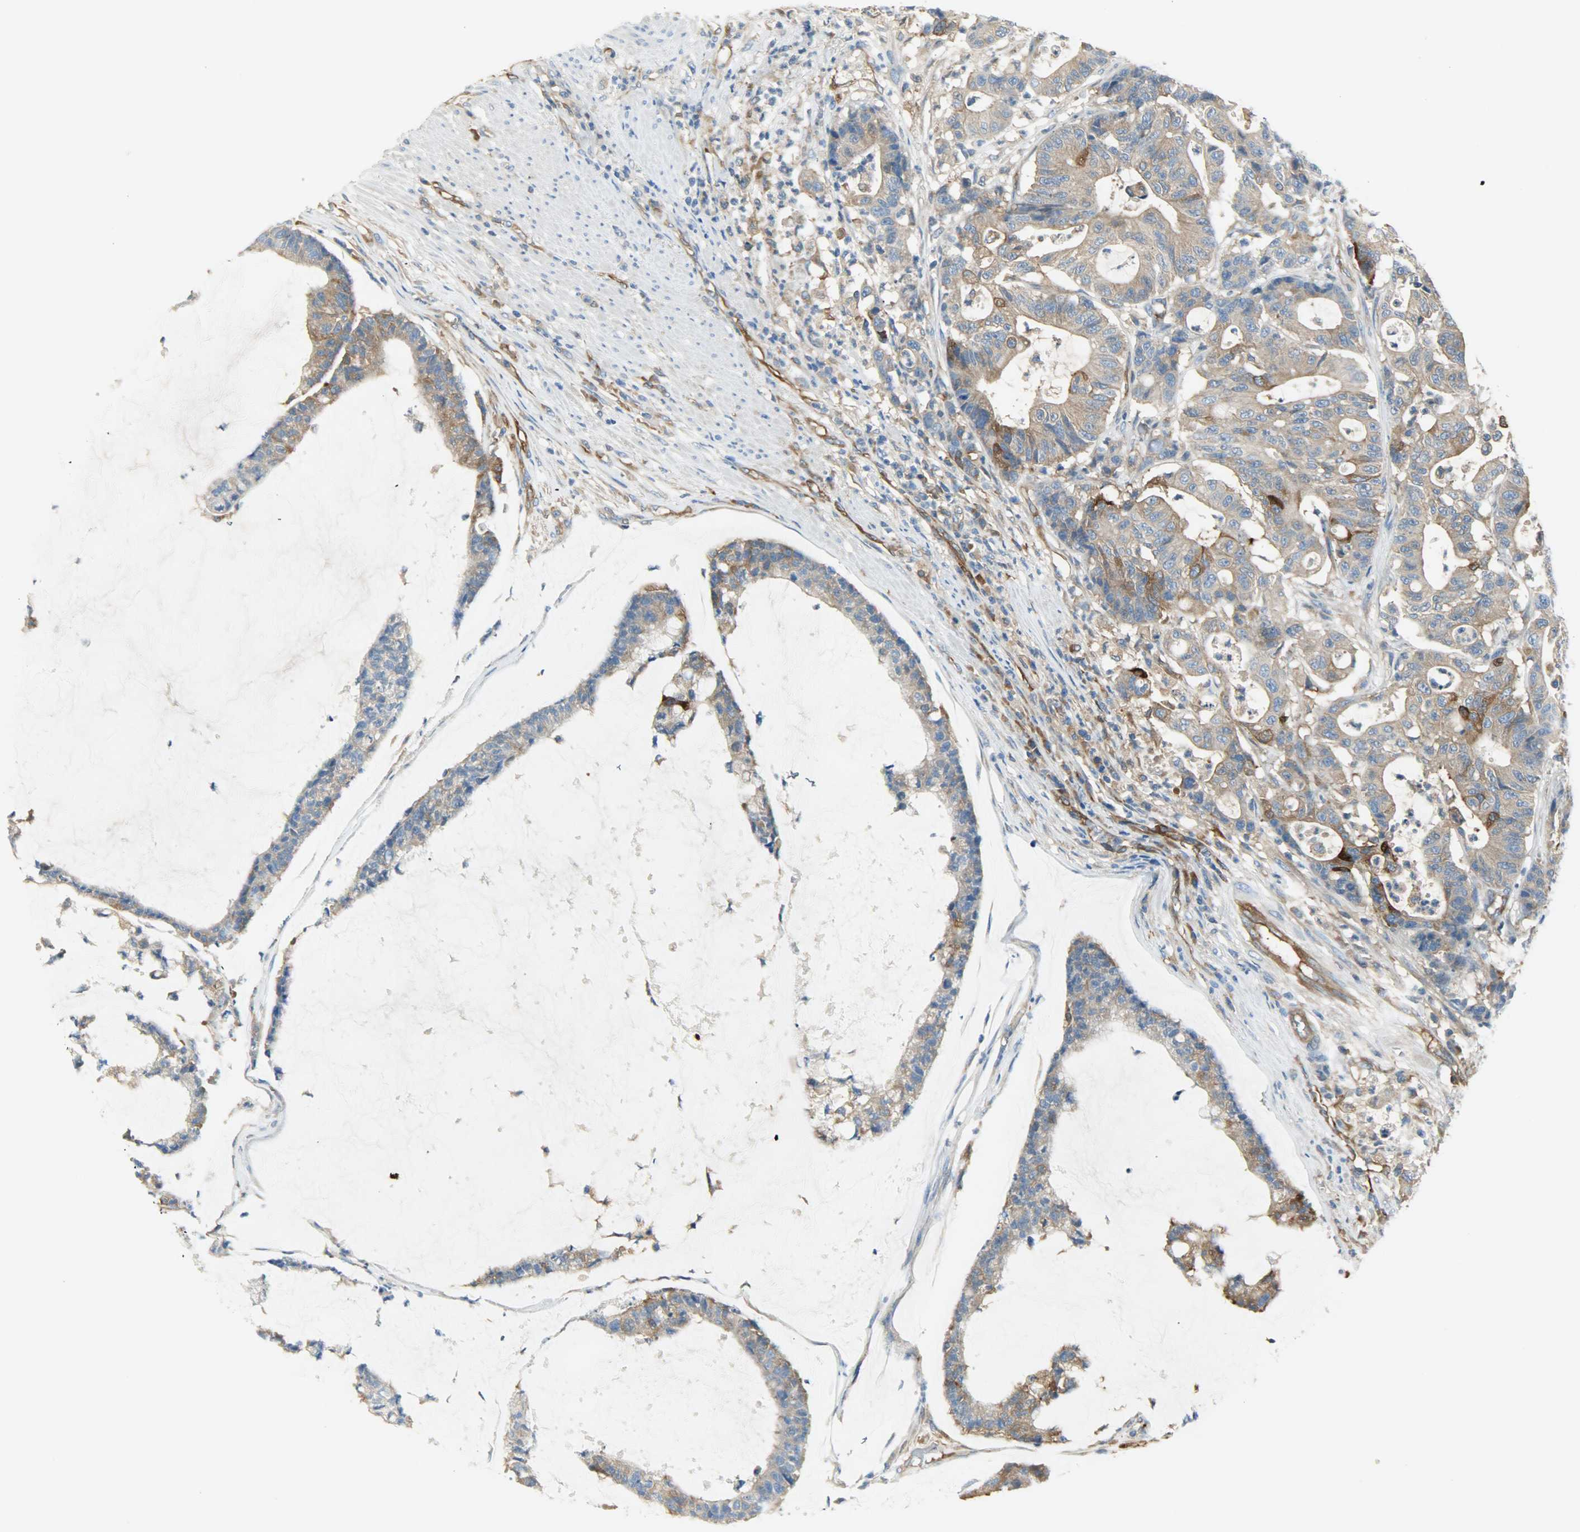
{"staining": {"intensity": "moderate", "quantity": ">75%", "location": "cytoplasmic/membranous"}, "tissue": "colorectal cancer", "cell_type": "Tumor cells", "image_type": "cancer", "snomed": [{"axis": "morphology", "description": "Adenocarcinoma, NOS"}, {"axis": "topography", "description": "Colon"}], "caption": "This histopathology image demonstrates immunohistochemistry (IHC) staining of human colorectal cancer (adenocarcinoma), with medium moderate cytoplasmic/membranous positivity in approximately >75% of tumor cells.", "gene": "WARS1", "patient": {"sex": "female", "age": 84}}